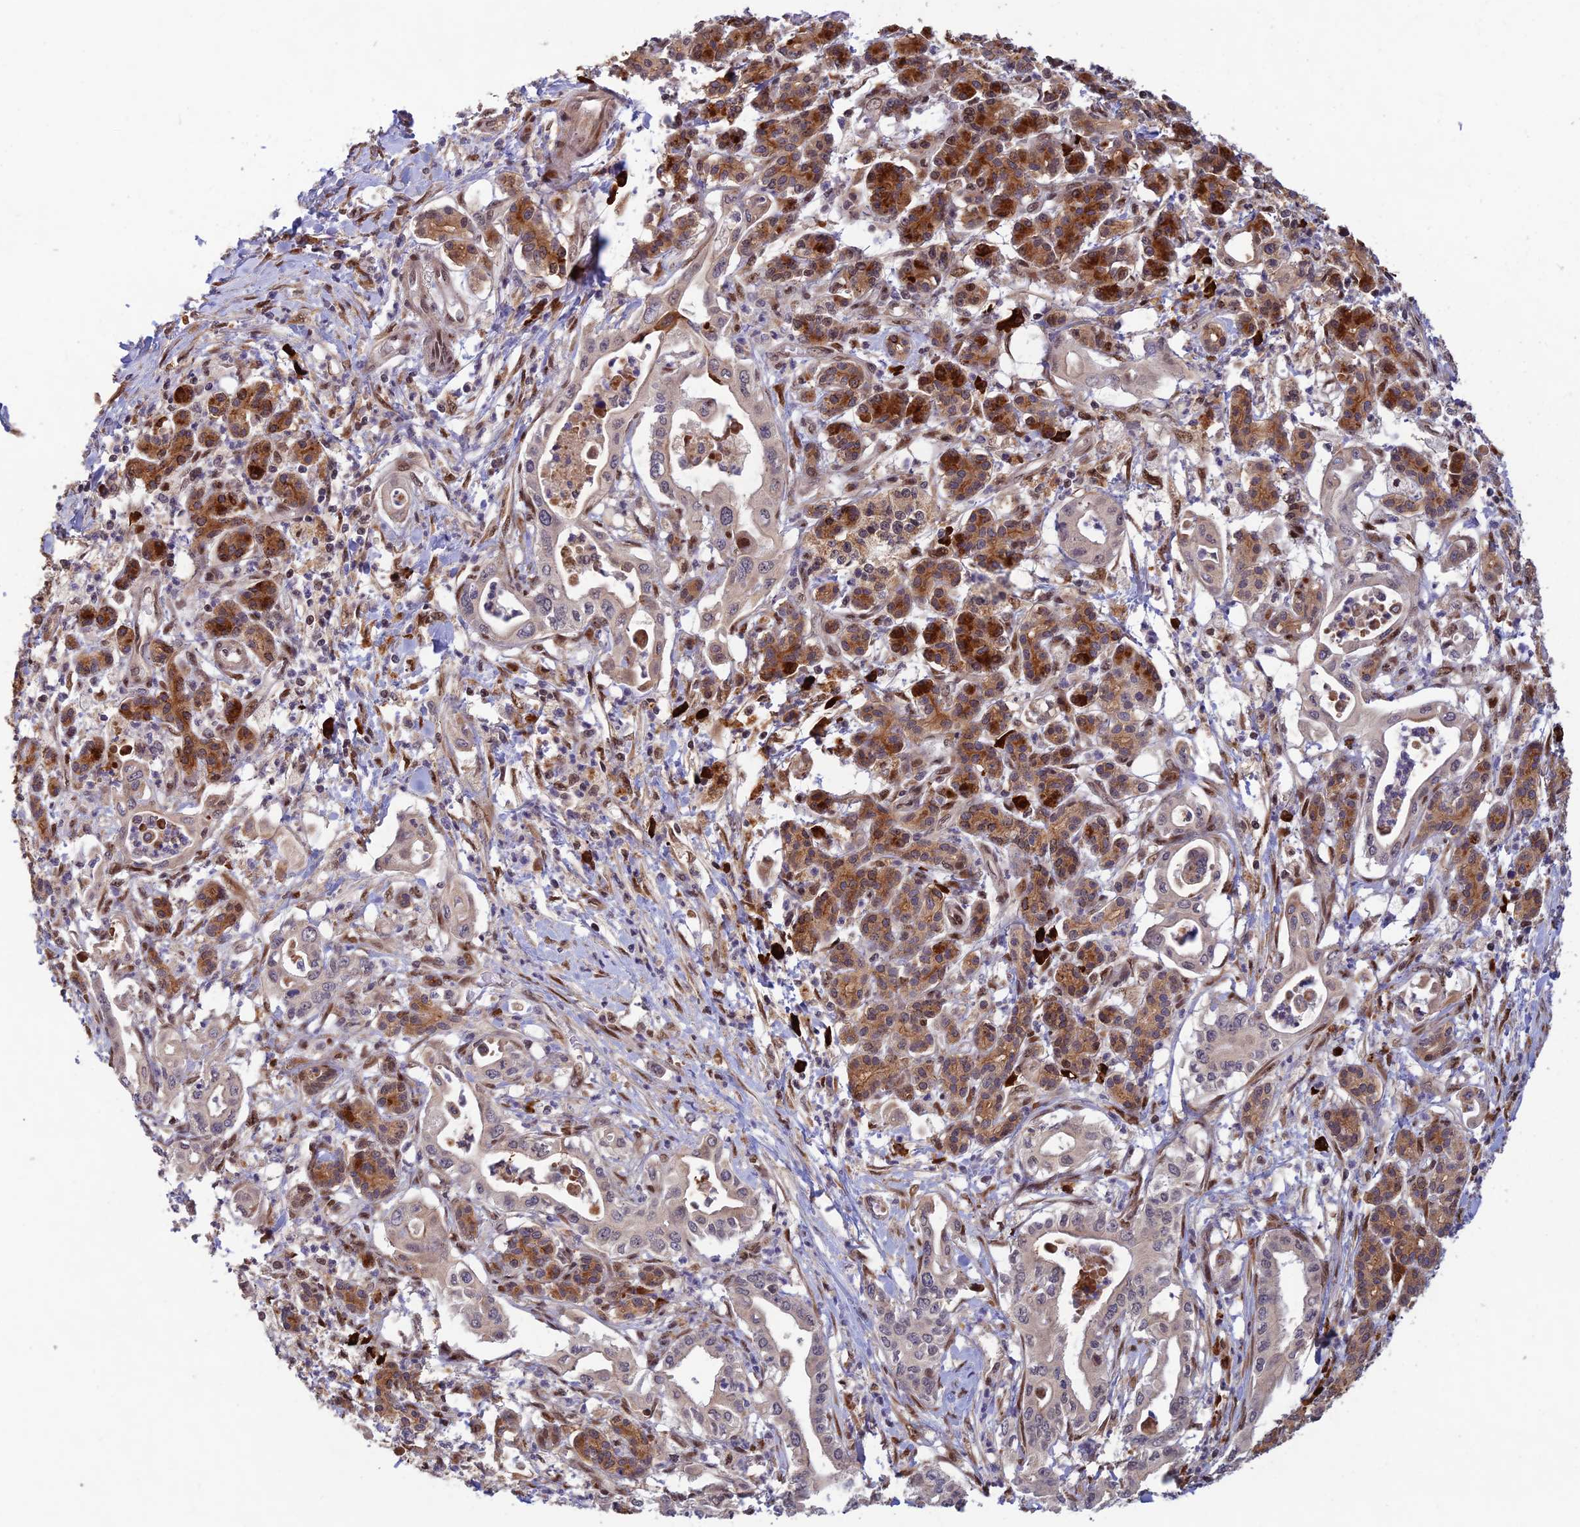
{"staining": {"intensity": "negative", "quantity": "none", "location": "none"}, "tissue": "pancreatic cancer", "cell_type": "Tumor cells", "image_type": "cancer", "snomed": [{"axis": "morphology", "description": "Adenocarcinoma, NOS"}, {"axis": "topography", "description": "Pancreas"}], "caption": "High power microscopy micrograph of an immunohistochemistry (IHC) micrograph of pancreatic cancer (adenocarcinoma), revealing no significant expression in tumor cells.", "gene": "ZNF565", "patient": {"sex": "female", "age": 77}}